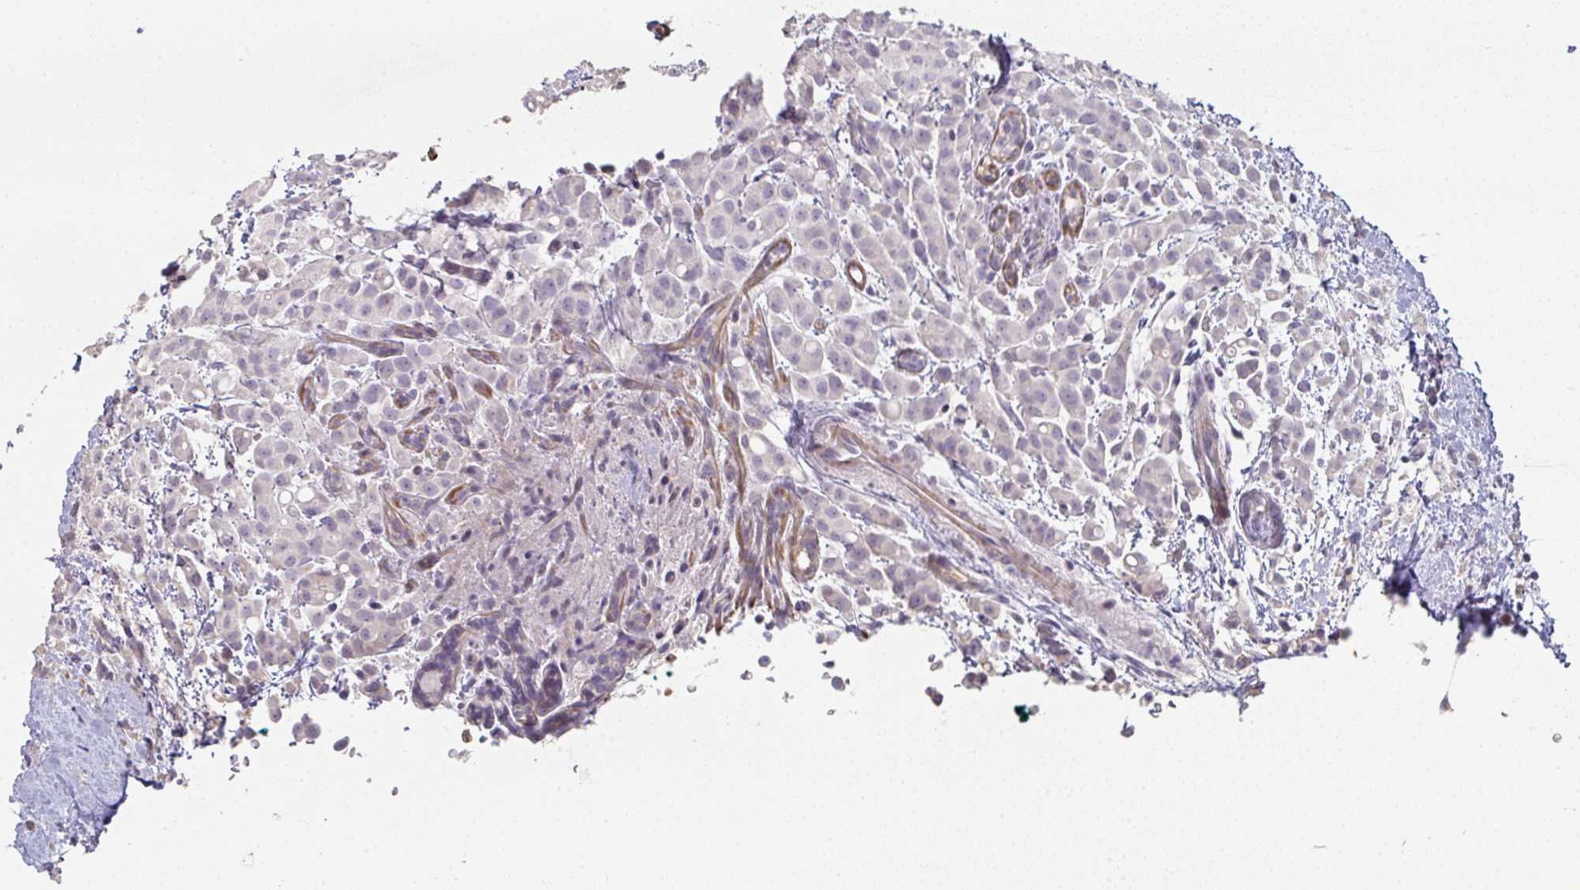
{"staining": {"intensity": "negative", "quantity": "none", "location": "none"}, "tissue": "breast cancer", "cell_type": "Tumor cells", "image_type": "cancer", "snomed": [{"axis": "morphology", "description": "Lobular carcinoma"}, {"axis": "topography", "description": "Breast"}], "caption": "Immunohistochemical staining of human lobular carcinoma (breast) displays no significant positivity in tumor cells.", "gene": "A1CF", "patient": {"sex": "female", "age": 68}}